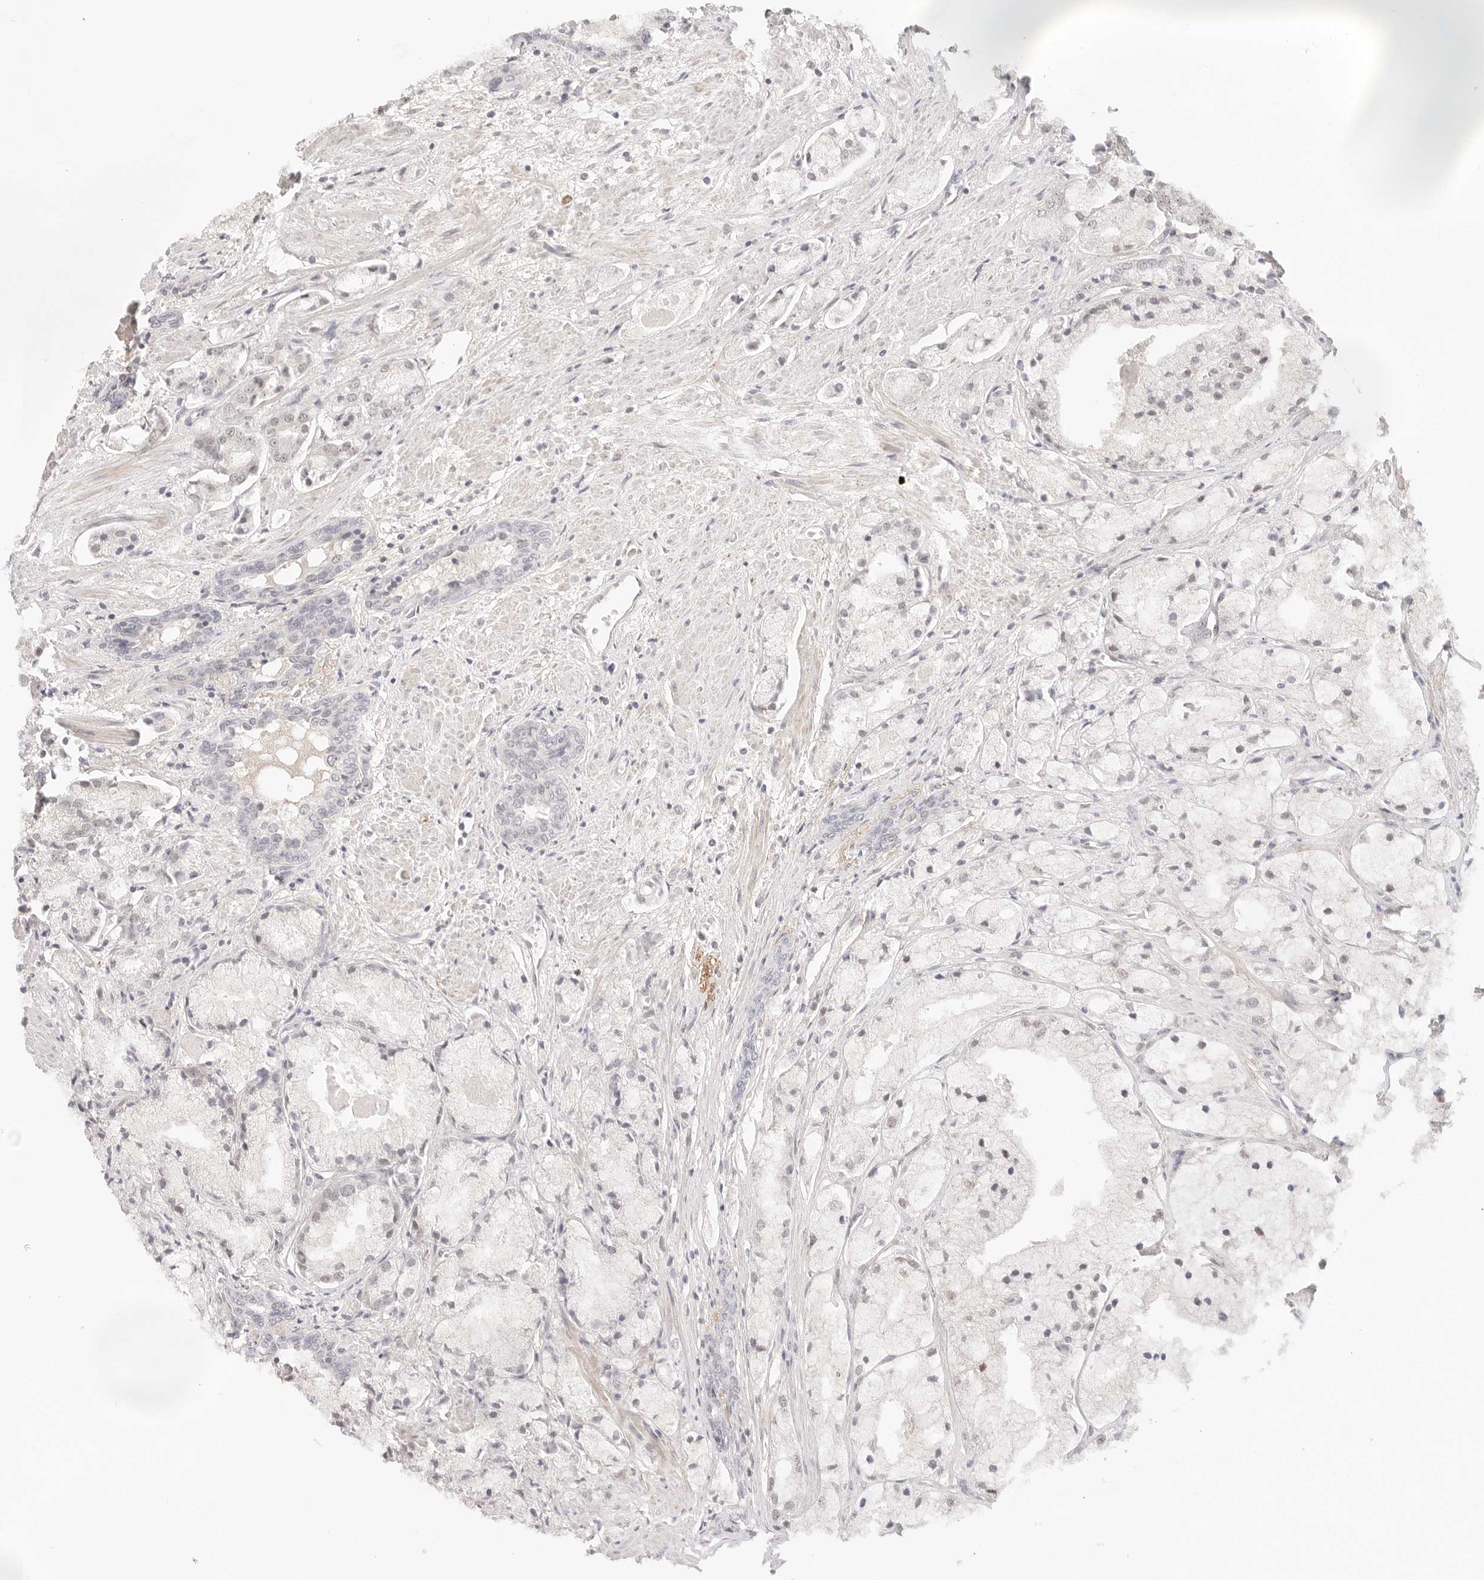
{"staining": {"intensity": "weak", "quantity": "<25%", "location": "nuclear"}, "tissue": "prostate cancer", "cell_type": "Tumor cells", "image_type": "cancer", "snomed": [{"axis": "morphology", "description": "Adenocarcinoma, High grade"}, {"axis": "topography", "description": "Prostate"}], "caption": "A histopathology image of high-grade adenocarcinoma (prostate) stained for a protein demonstrates no brown staining in tumor cells.", "gene": "GTF2E2", "patient": {"sex": "male", "age": 50}}